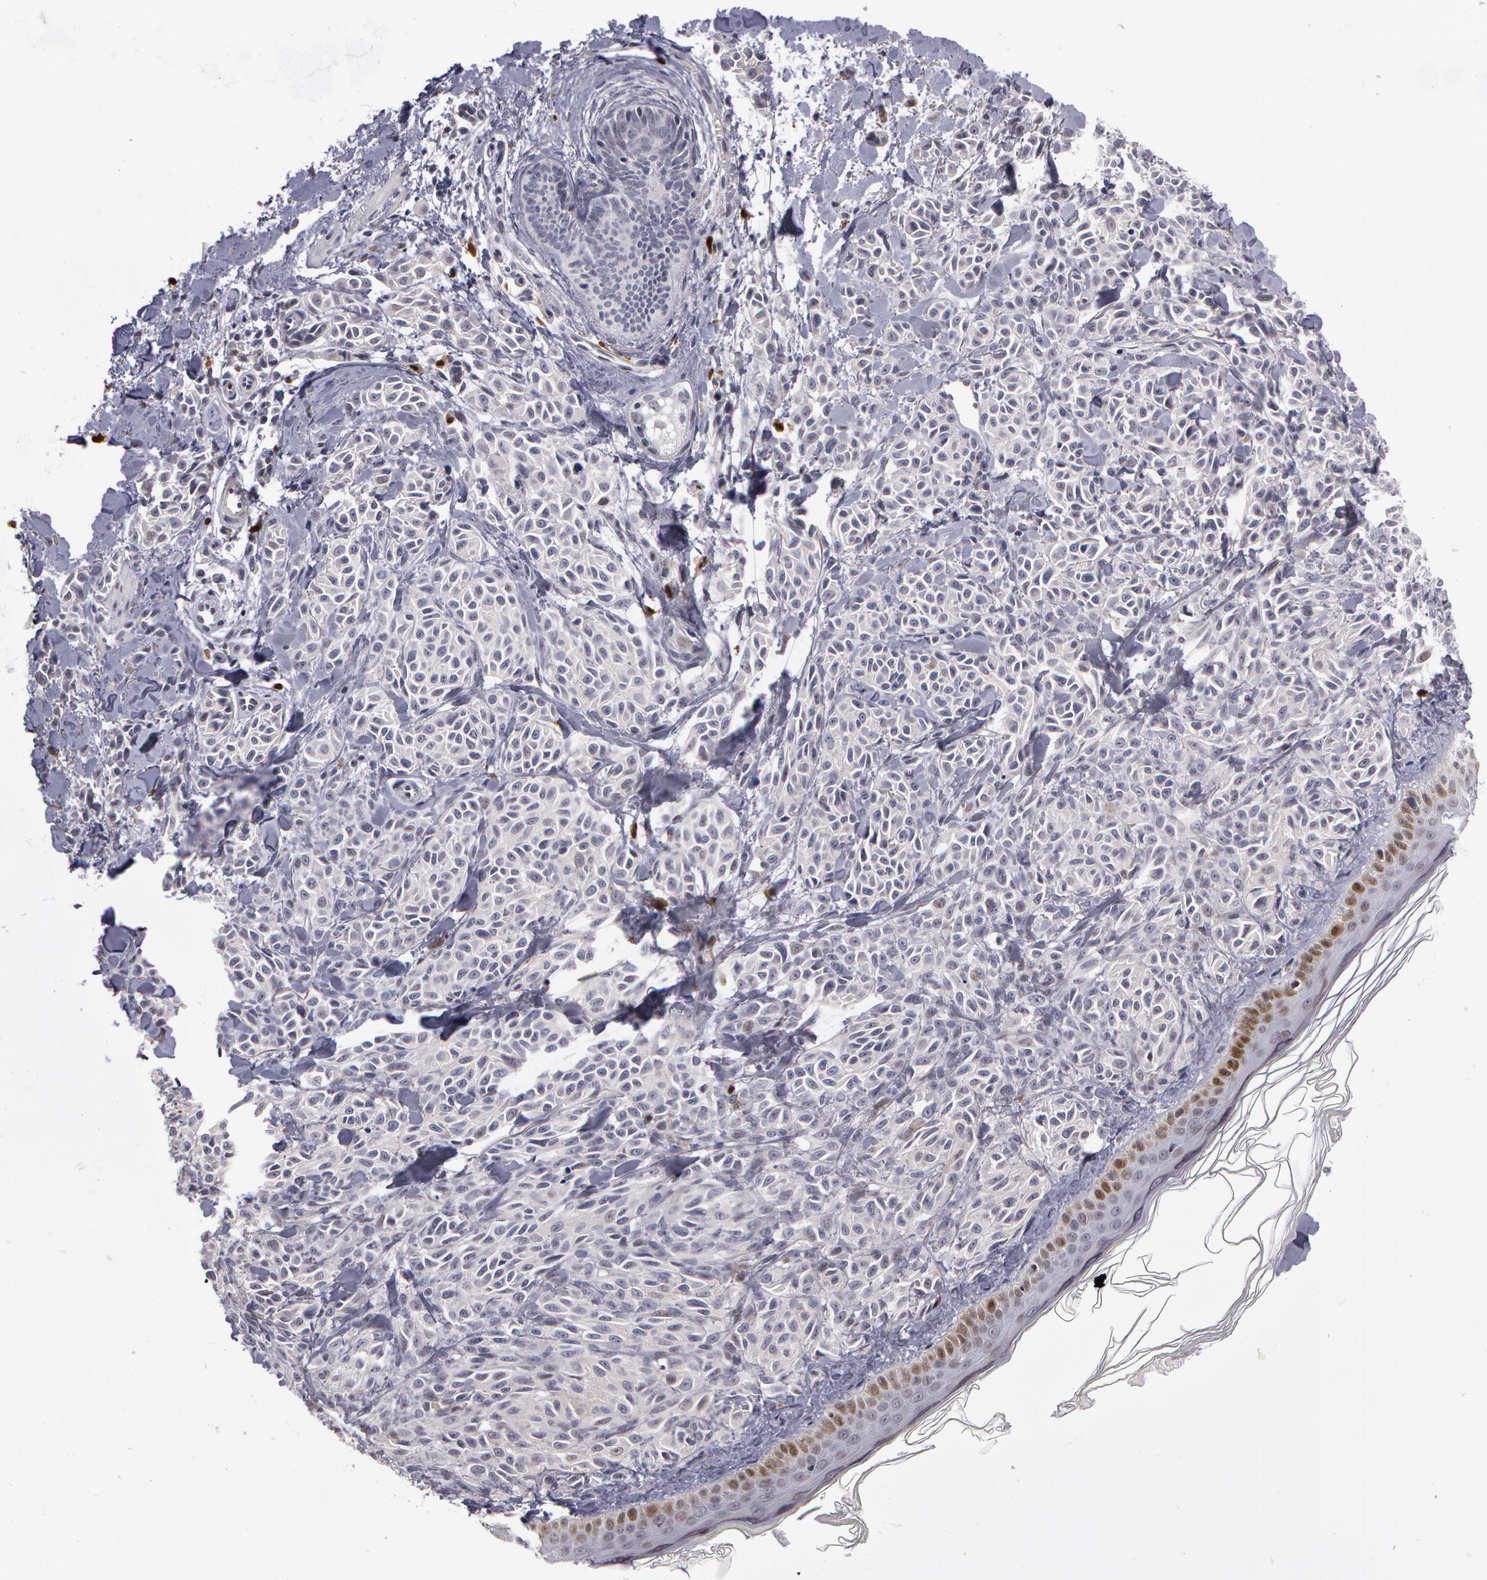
{"staining": {"intensity": "negative", "quantity": "none", "location": "none"}, "tissue": "melanoma", "cell_type": "Tumor cells", "image_type": "cancer", "snomed": [{"axis": "morphology", "description": "Malignant melanoma, NOS"}, {"axis": "topography", "description": "Skin"}], "caption": "A micrograph of melanoma stained for a protein demonstrates no brown staining in tumor cells.", "gene": "PRICKLE1", "patient": {"sex": "female", "age": 73}}